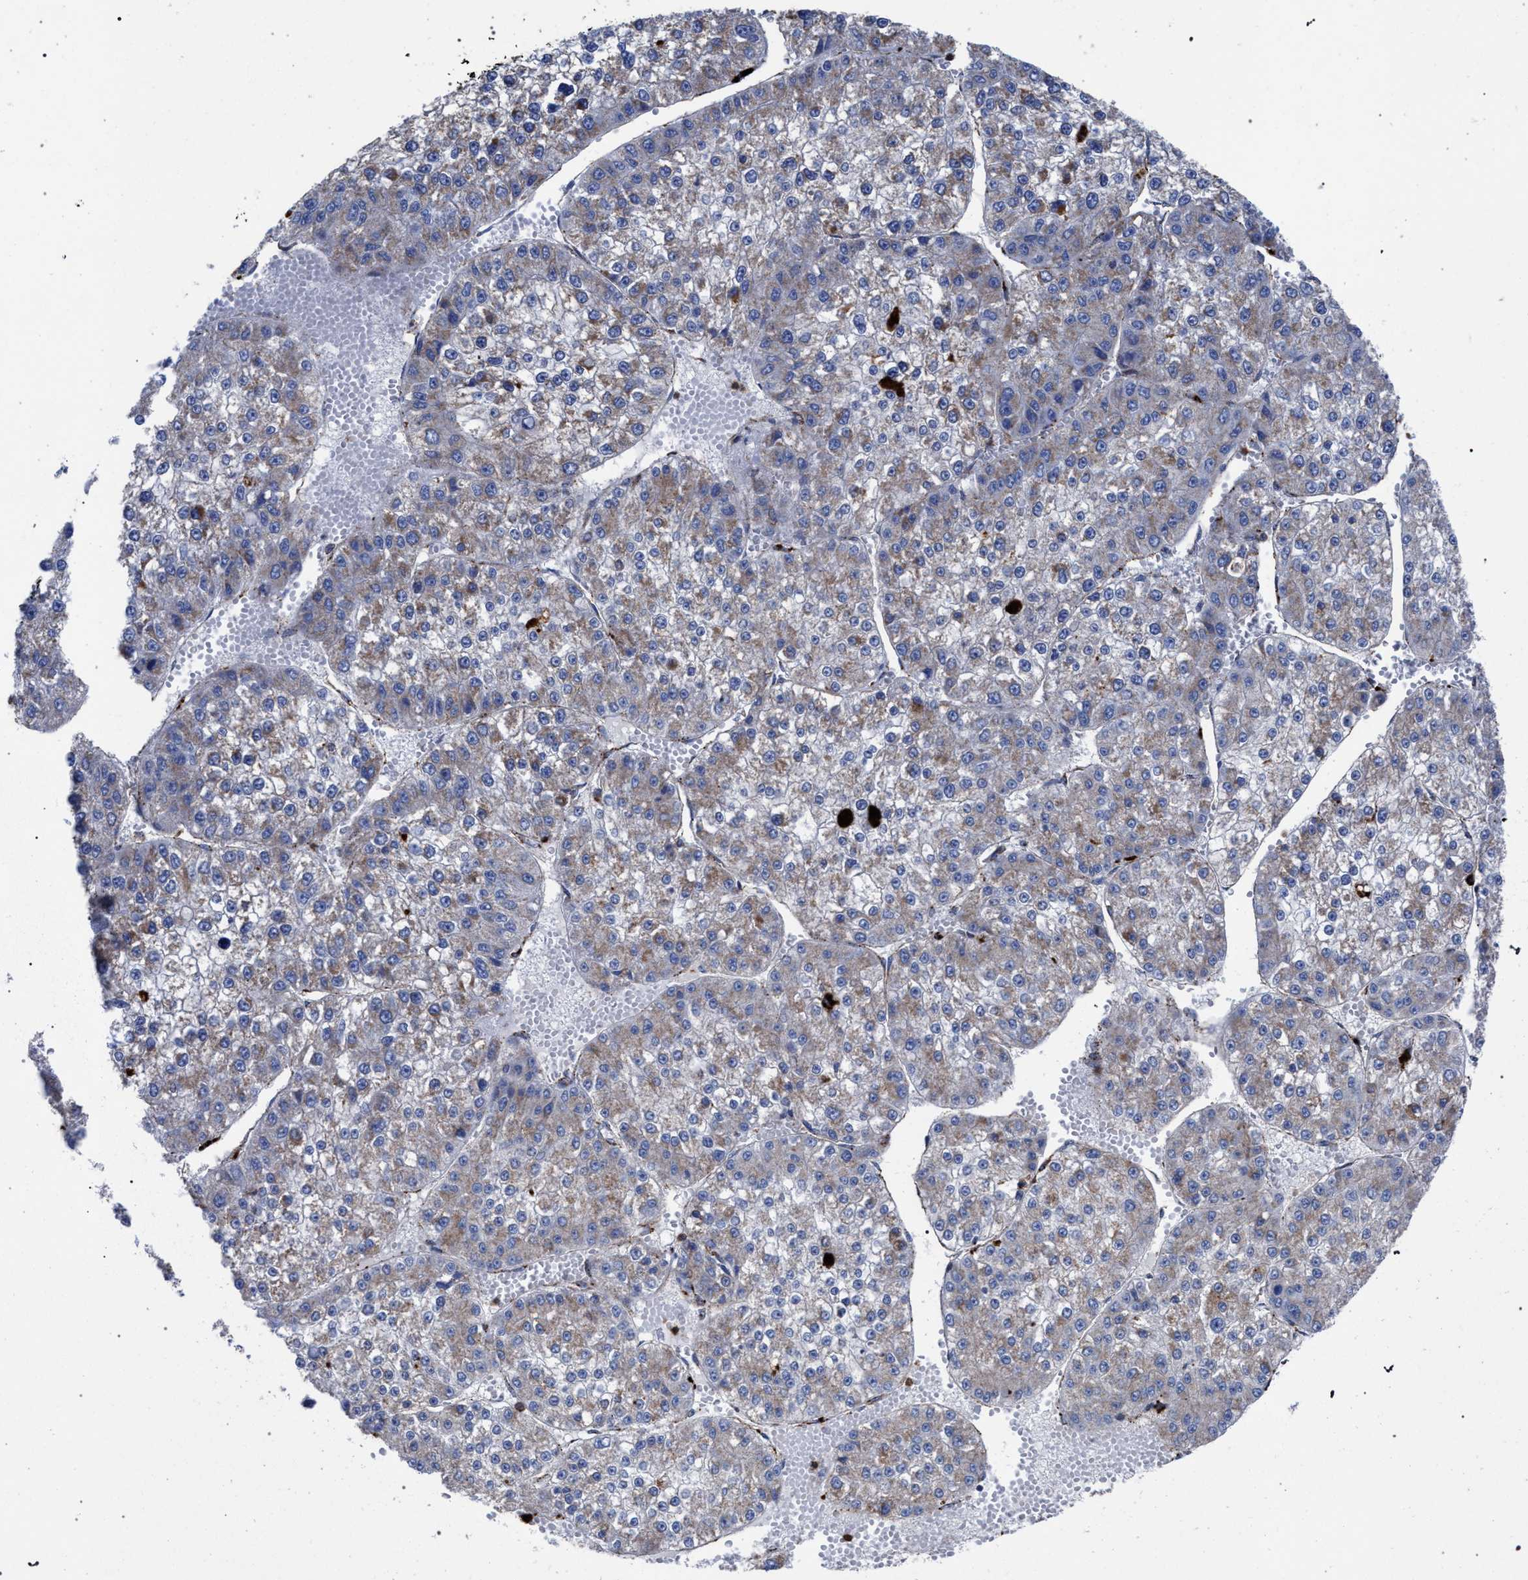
{"staining": {"intensity": "weak", "quantity": ">75%", "location": "cytoplasmic/membranous"}, "tissue": "liver cancer", "cell_type": "Tumor cells", "image_type": "cancer", "snomed": [{"axis": "morphology", "description": "Carcinoma, Hepatocellular, NOS"}, {"axis": "topography", "description": "Liver"}], "caption": "Liver cancer stained for a protein (brown) displays weak cytoplasmic/membranous positive positivity in about >75% of tumor cells.", "gene": "PPT1", "patient": {"sex": "female", "age": 73}}